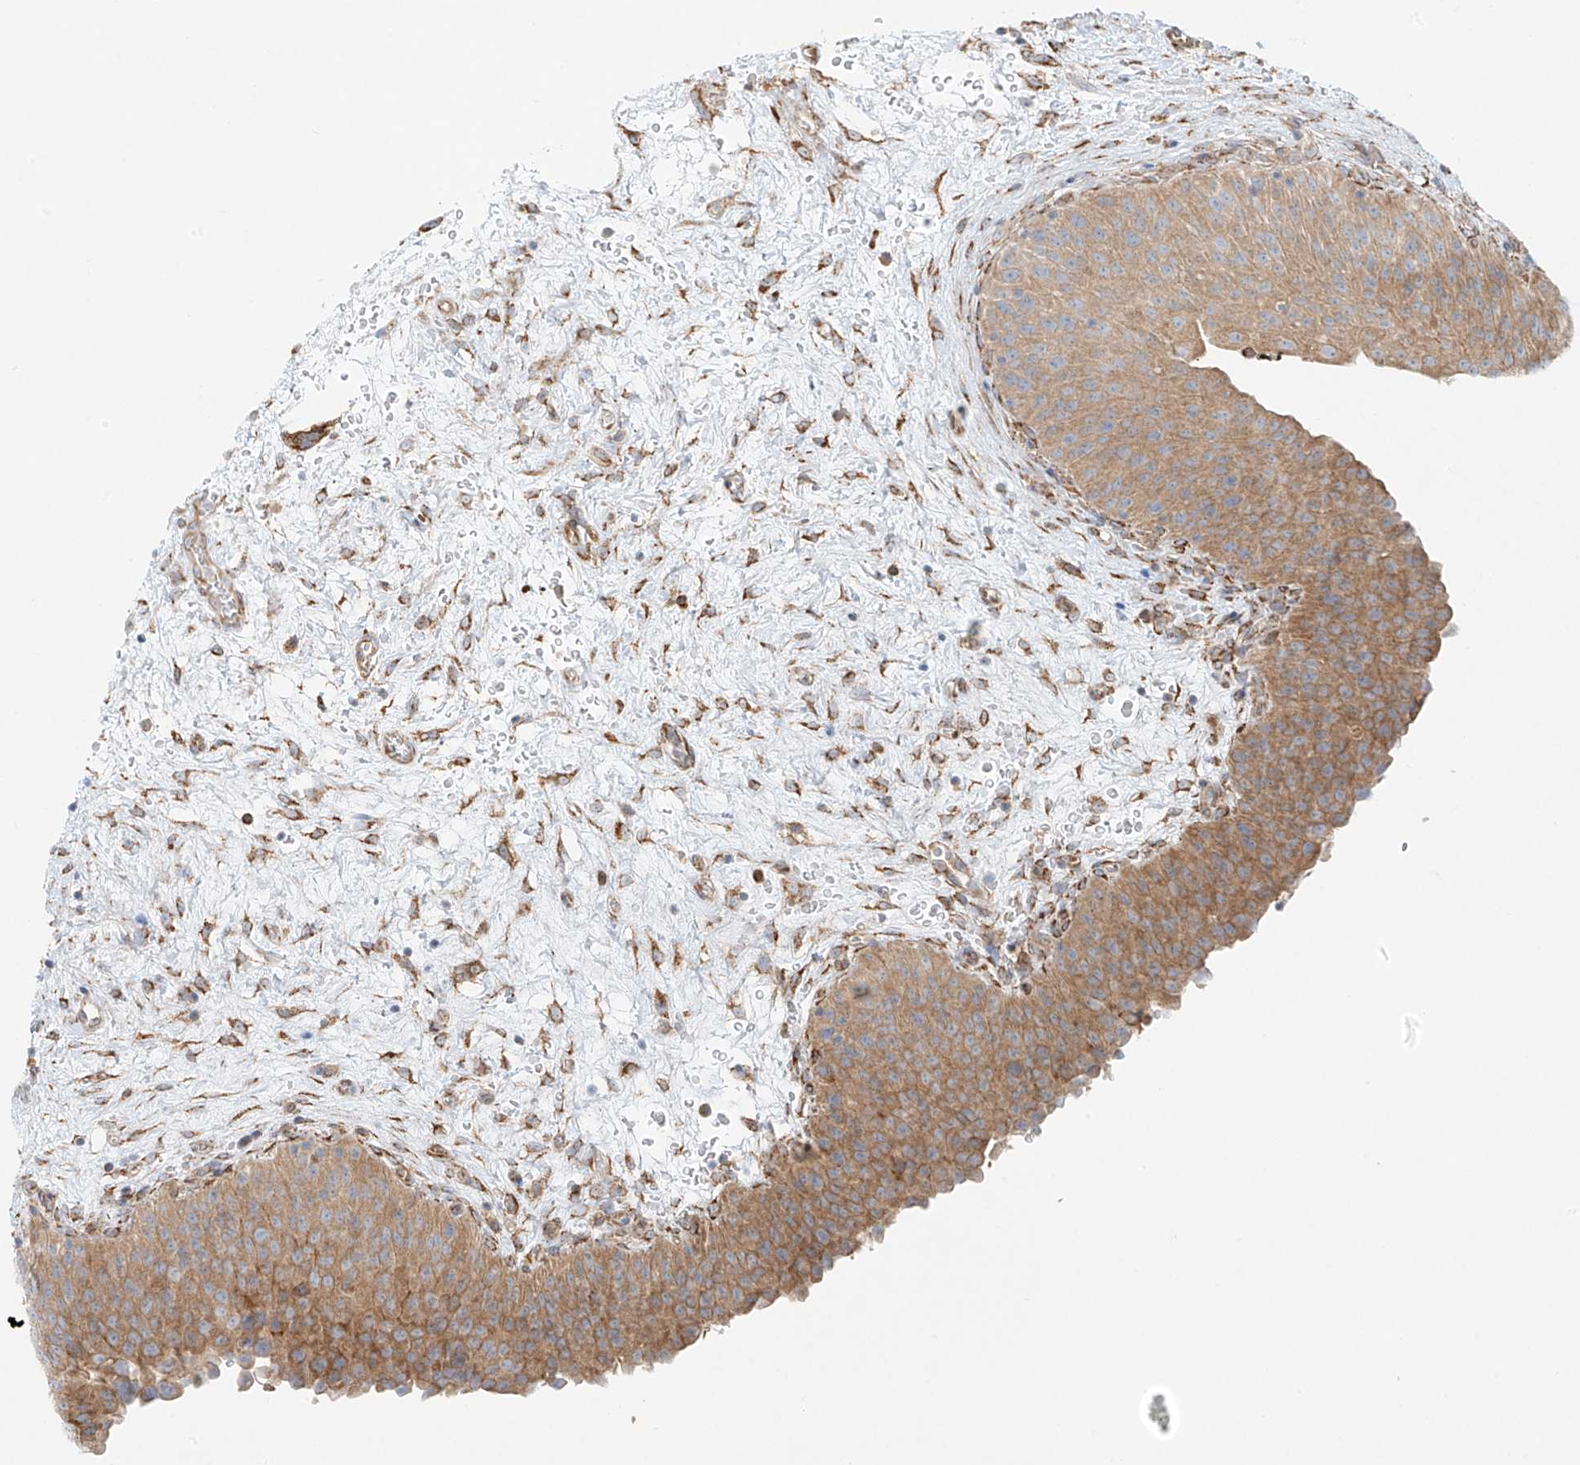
{"staining": {"intensity": "moderate", "quantity": "25%-75%", "location": "cytoplasmic/membranous"}, "tissue": "urinary bladder", "cell_type": "Urothelial cells", "image_type": "normal", "snomed": [{"axis": "morphology", "description": "Normal tissue, NOS"}, {"axis": "morphology", "description": "Dysplasia, NOS"}, {"axis": "topography", "description": "Urinary bladder"}], "caption": "Immunohistochemical staining of normal human urinary bladder reveals medium levels of moderate cytoplasmic/membranous staining in approximately 25%-75% of urothelial cells.", "gene": "EIPR1", "patient": {"sex": "male", "age": 35}}